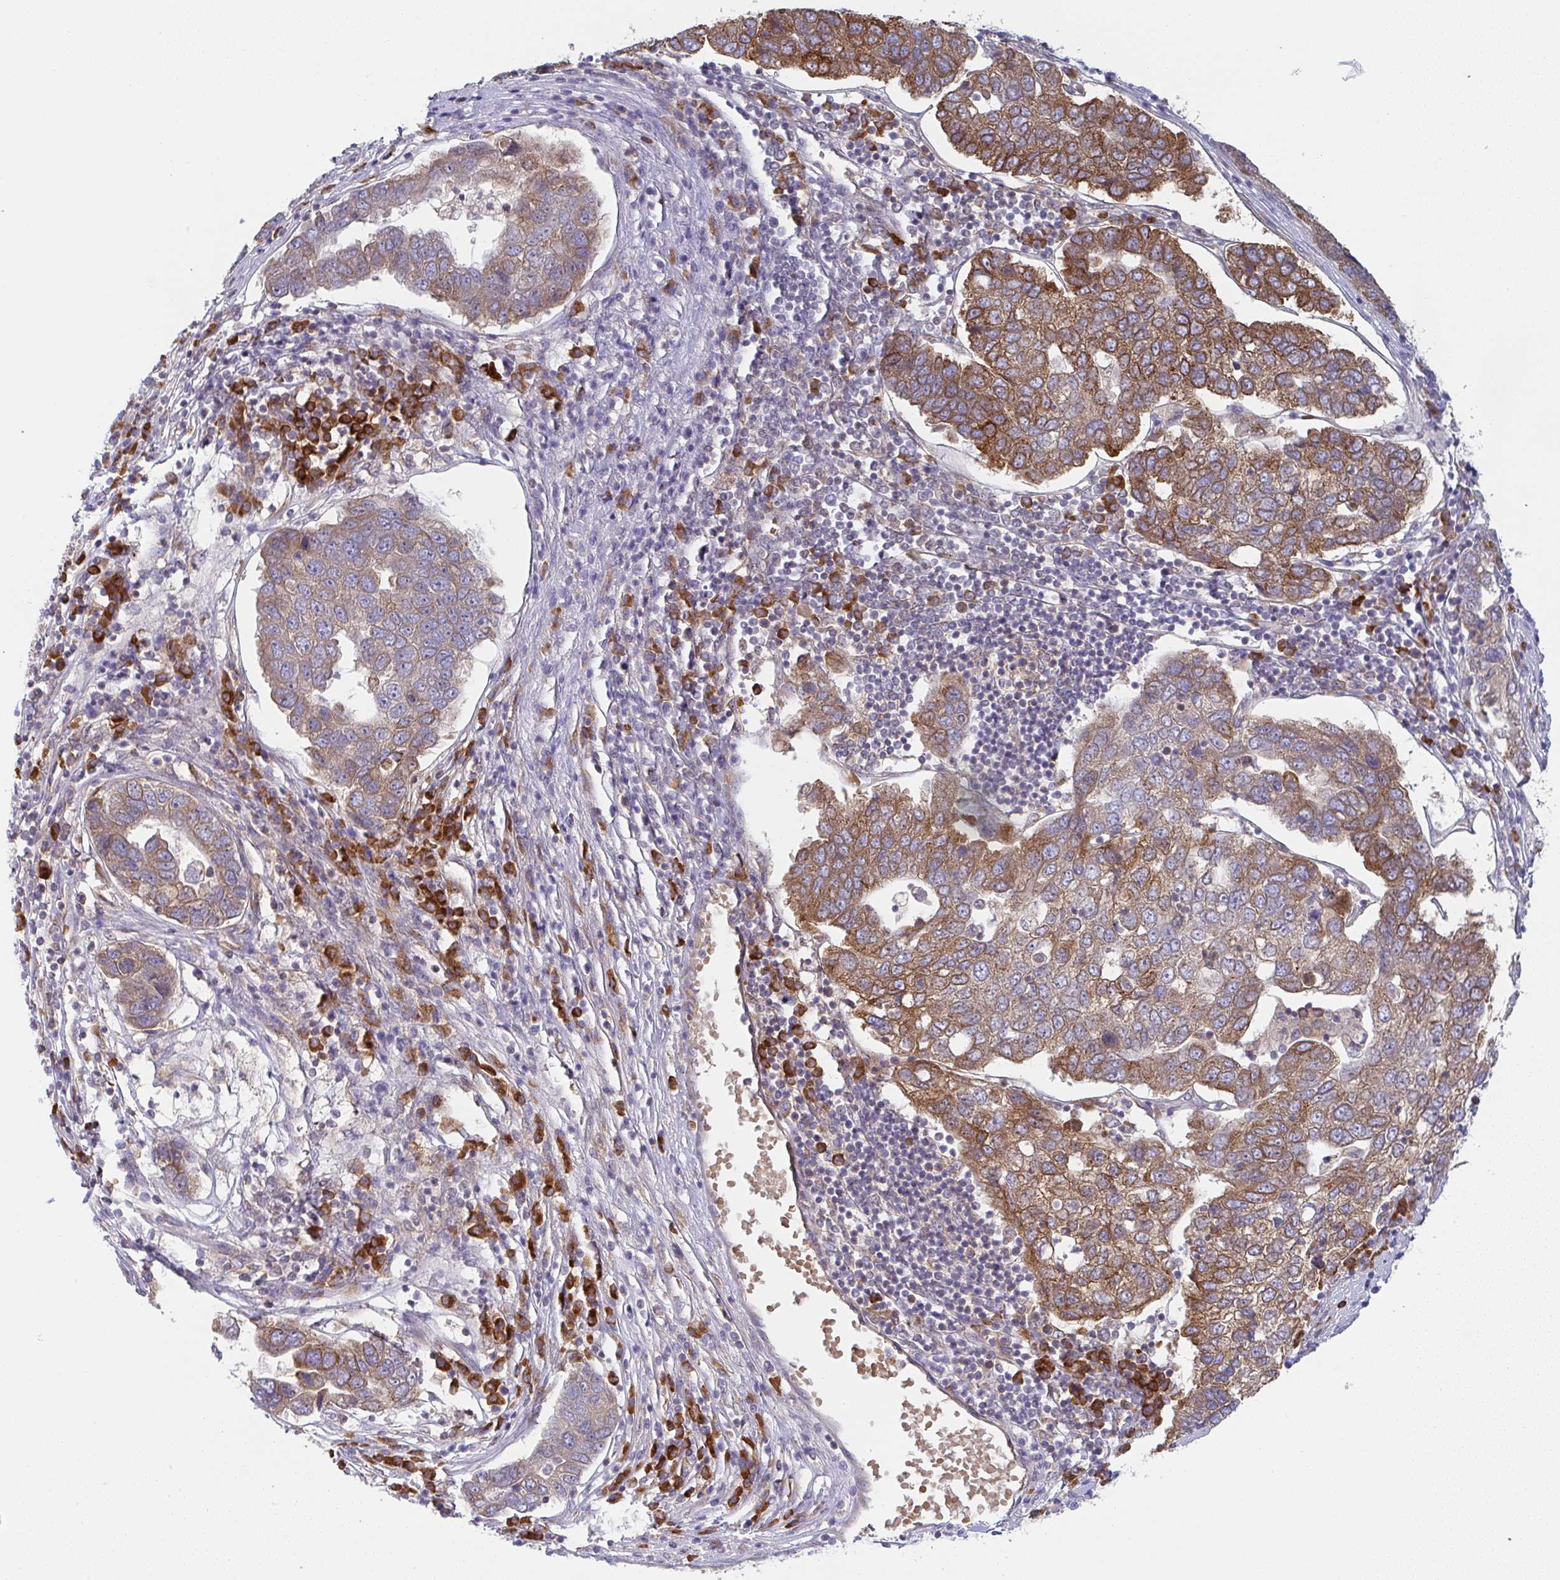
{"staining": {"intensity": "moderate", "quantity": ">75%", "location": "cytoplasmic/membranous"}, "tissue": "pancreatic cancer", "cell_type": "Tumor cells", "image_type": "cancer", "snomed": [{"axis": "morphology", "description": "Adenocarcinoma, NOS"}, {"axis": "topography", "description": "Pancreas"}], "caption": "A medium amount of moderate cytoplasmic/membranous expression is identified in about >75% of tumor cells in pancreatic cancer (adenocarcinoma) tissue.", "gene": "DERL2", "patient": {"sex": "female", "age": 61}}